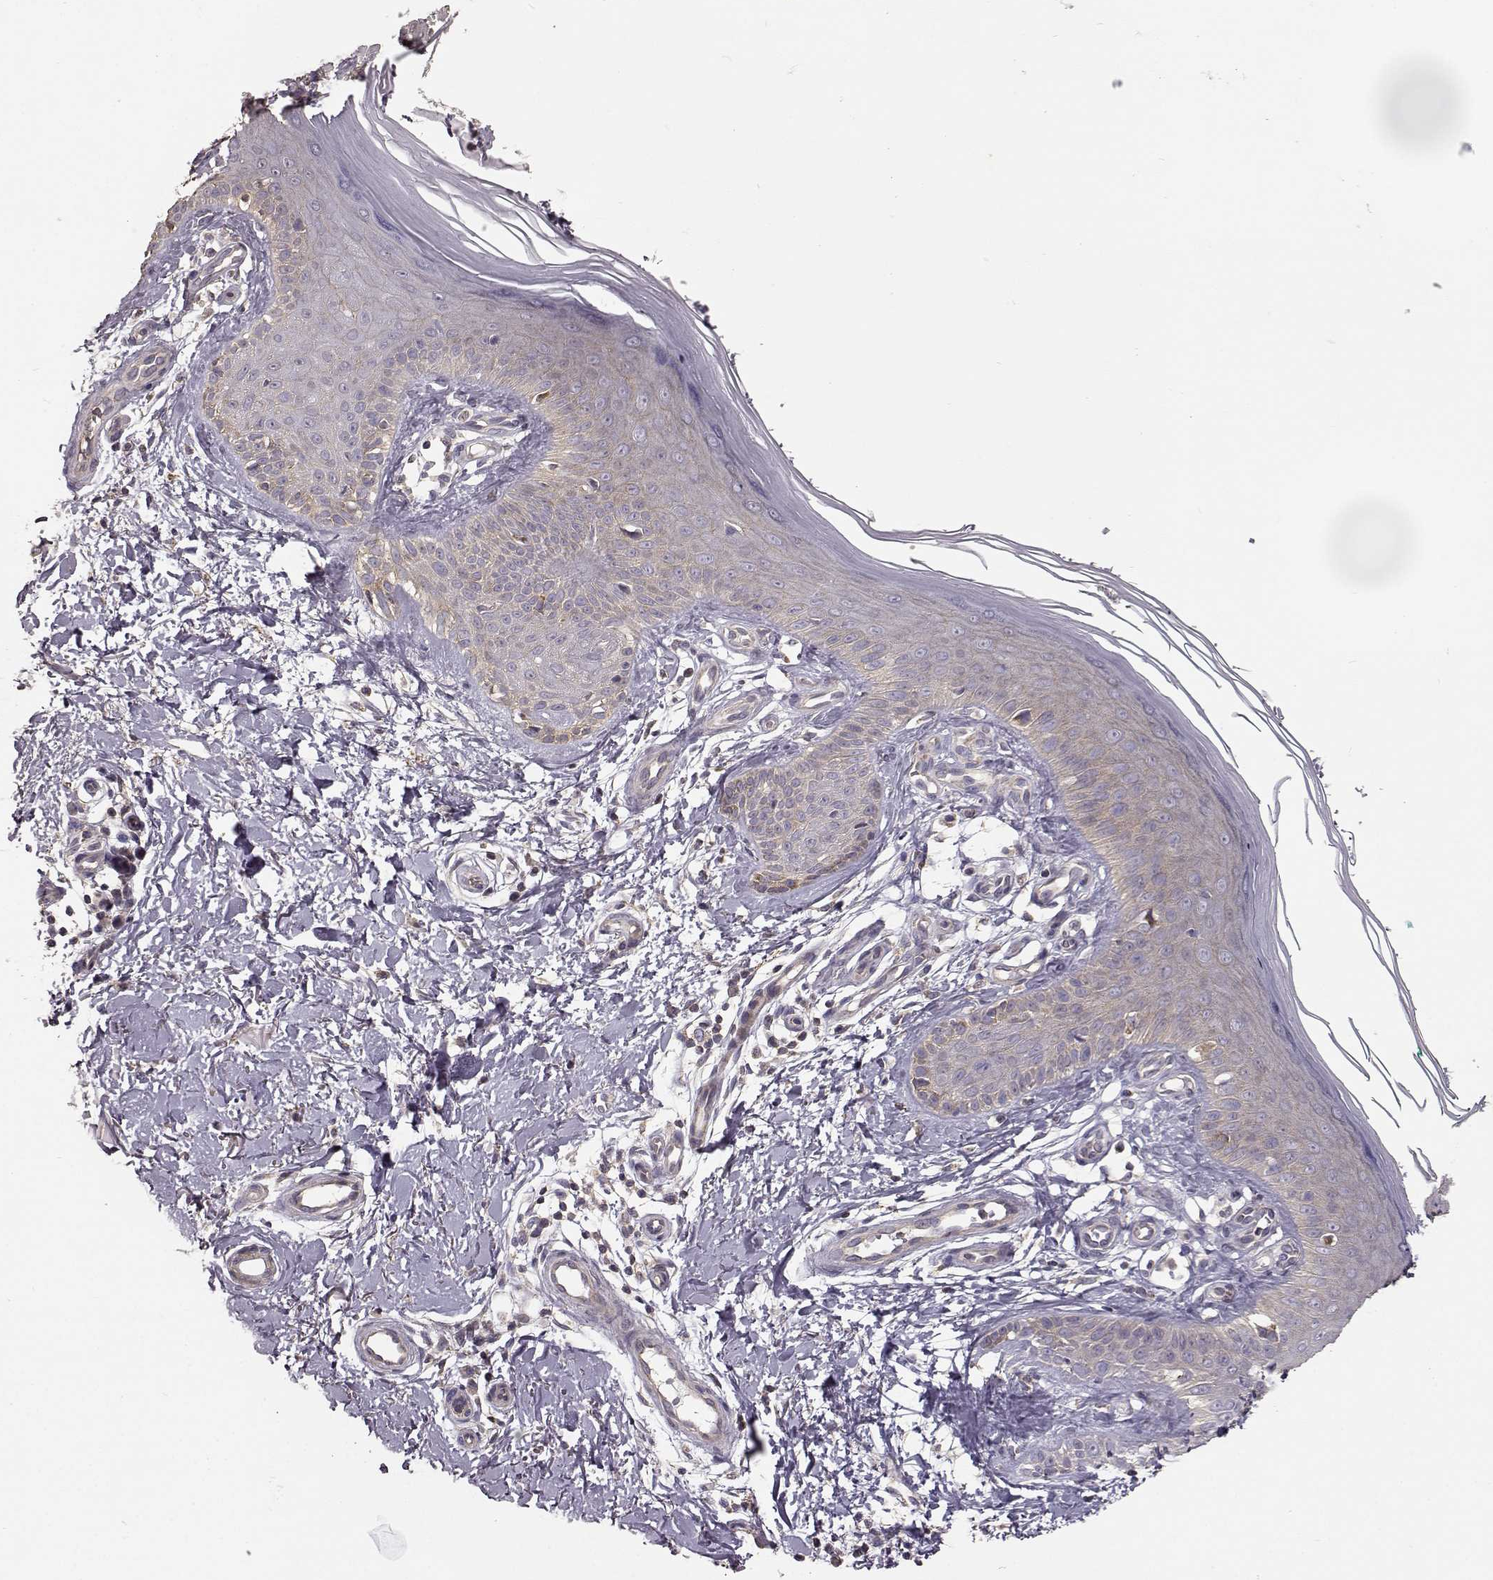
{"staining": {"intensity": "negative", "quantity": "none", "location": "none"}, "tissue": "skin", "cell_type": "Fibroblasts", "image_type": "normal", "snomed": [{"axis": "morphology", "description": "Normal tissue, NOS"}, {"axis": "morphology", "description": "Inflammation, NOS"}, {"axis": "morphology", "description": "Fibrosis, NOS"}, {"axis": "topography", "description": "Skin"}], "caption": "The image exhibits no staining of fibroblasts in benign skin.", "gene": "ERBB3", "patient": {"sex": "male", "age": 71}}